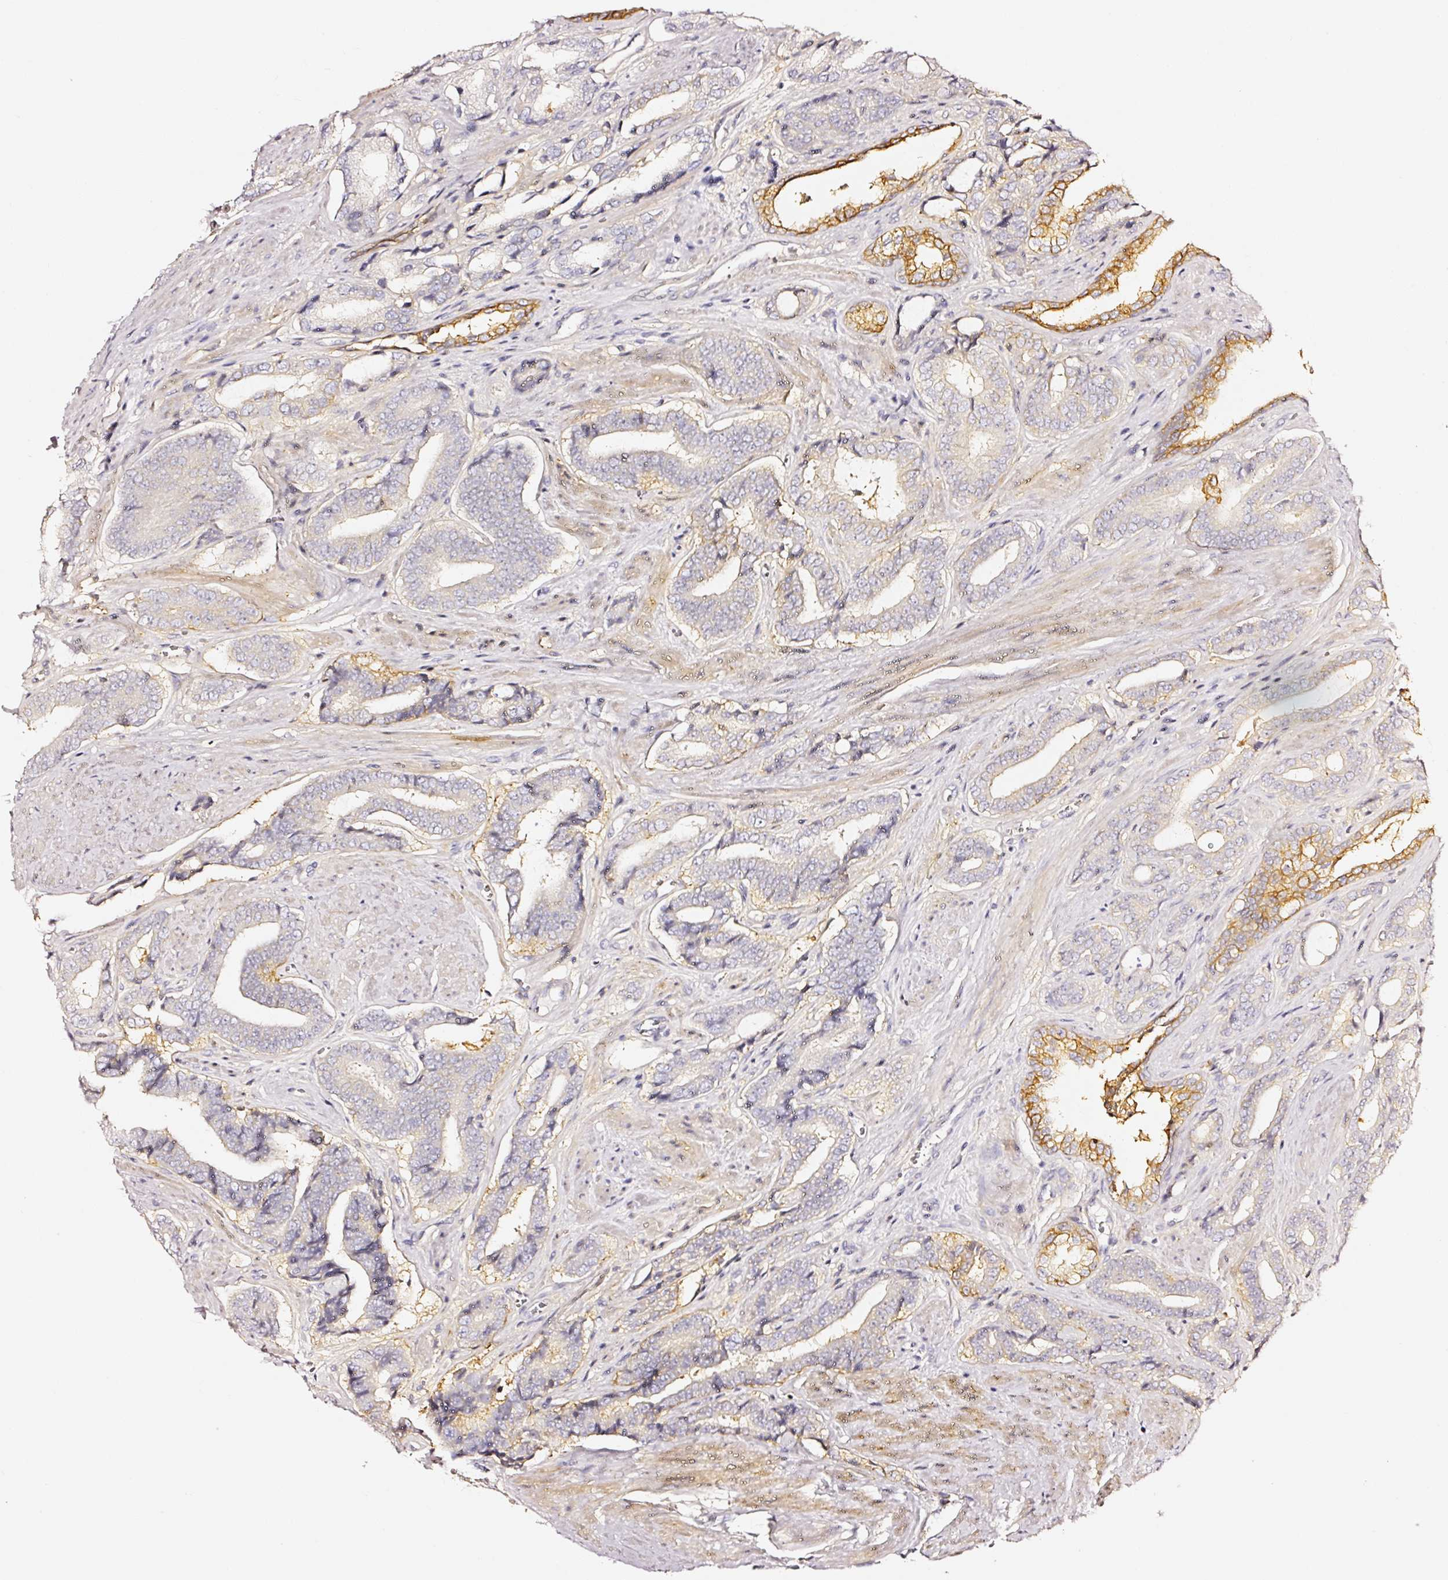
{"staining": {"intensity": "moderate", "quantity": "<25%", "location": "cytoplasmic/membranous"}, "tissue": "prostate cancer", "cell_type": "Tumor cells", "image_type": "cancer", "snomed": [{"axis": "morphology", "description": "Adenocarcinoma, NOS"}, {"axis": "topography", "description": "Prostate and seminal vesicle, NOS"}], "caption": "This is a histology image of immunohistochemistry (IHC) staining of prostate cancer, which shows moderate staining in the cytoplasmic/membranous of tumor cells.", "gene": "CD47", "patient": {"sex": "male", "age": 76}}